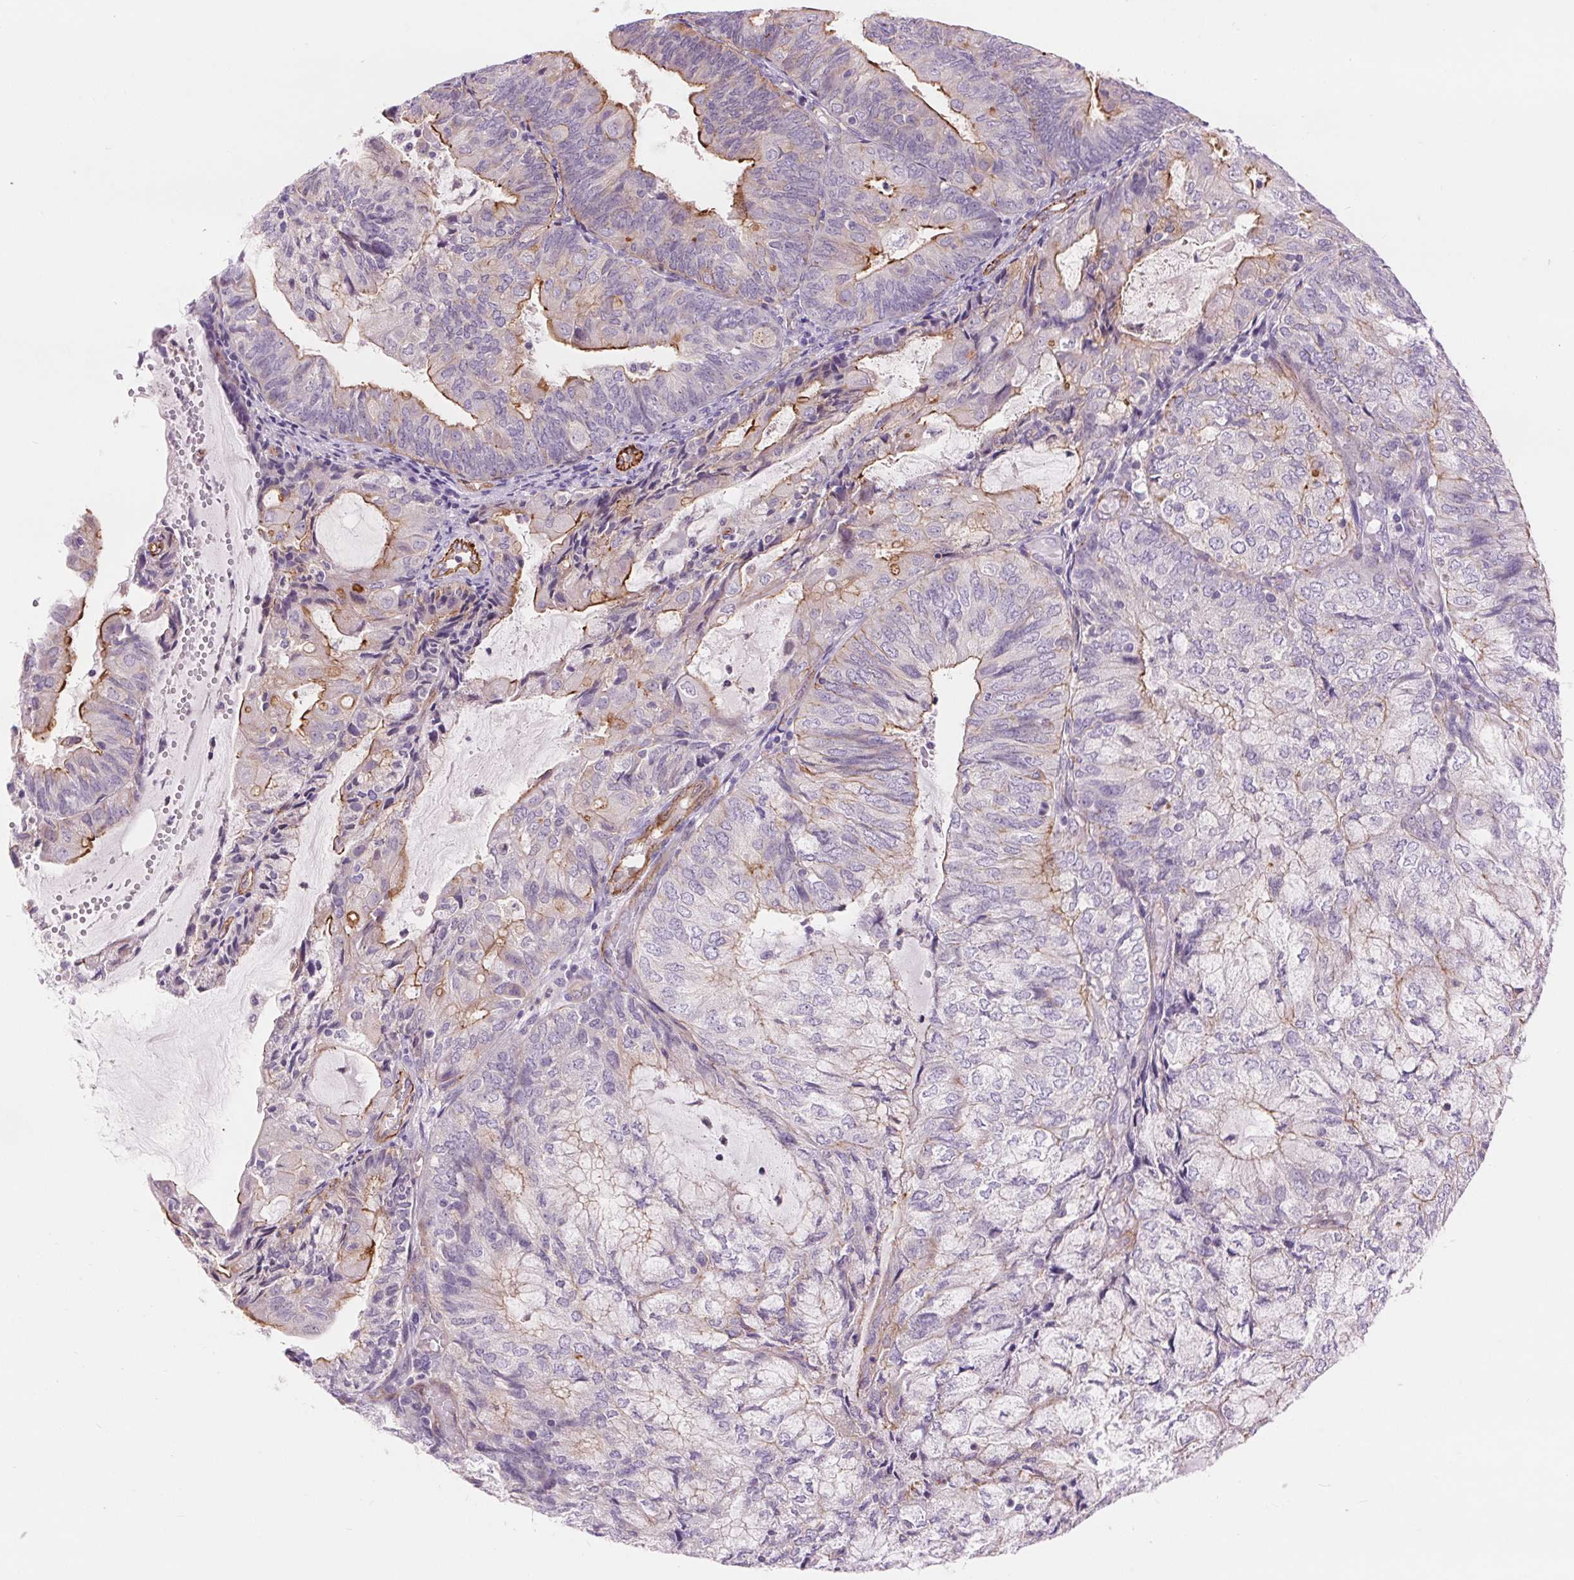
{"staining": {"intensity": "moderate", "quantity": "<25%", "location": "cytoplasmic/membranous"}, "tissue": "endometrial cancer", "cell_type": "Tumor cells", "image_type": "cancer", "snomed": [{"axis": "morphology", "description": "Adenocarcinoma, NOS"}, {"axis": "topography", "description": "Endometrium"}], "caption": "An immunohistochemistry (IHC) image of tumor tissue is shown. Protein staining in brown highlights moderate cytoplasmic/membranous positivity in adenocarcinoma (endometrial) within tumor cells.", "gene": "DIXDC1", "patient": {"sex": "female", "age": 81}}